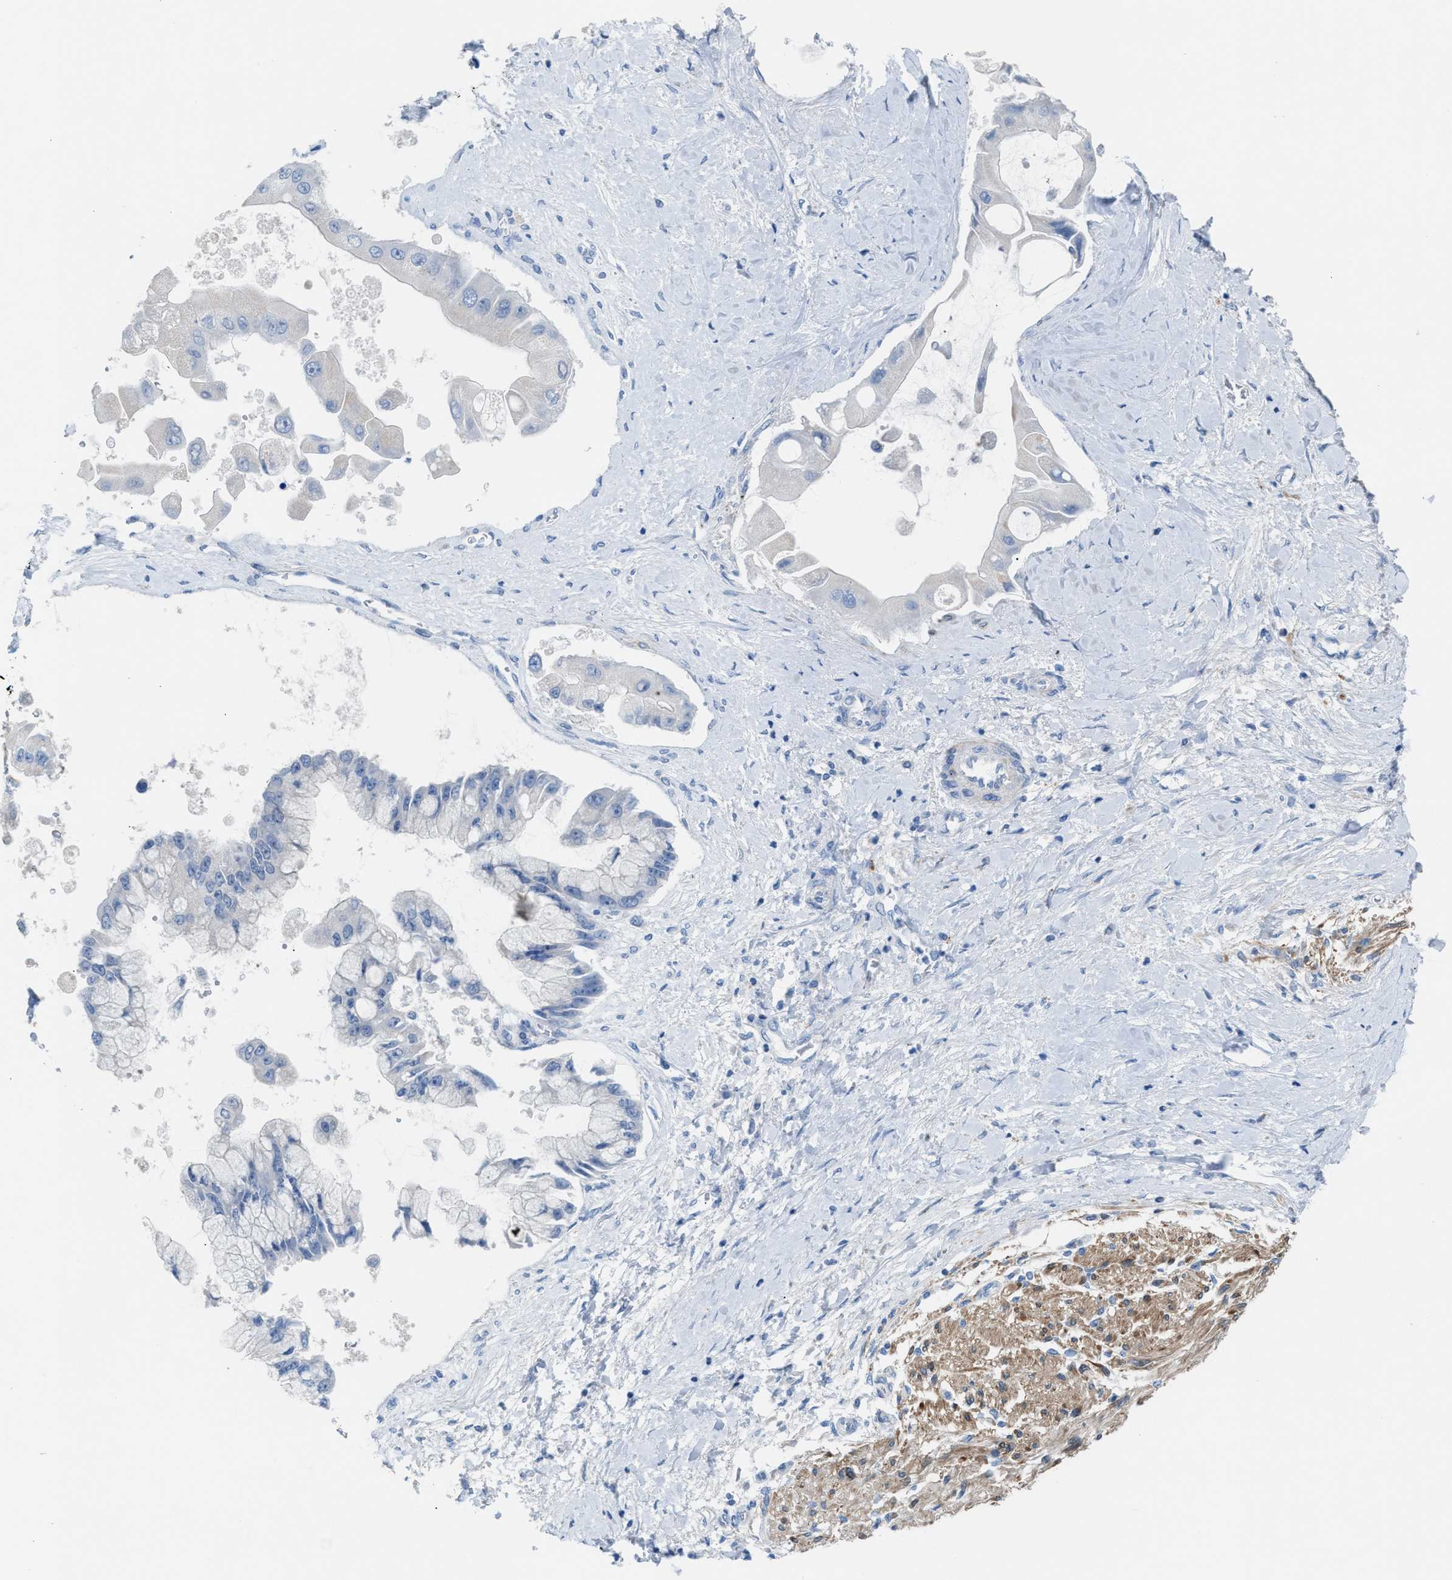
{"staining": {"intensity": "negative", "quantity": "none", "location": "none"}, "tissue": "liver cancer", "cell_type": "Tumor cells", "image_type": "cancer", "snomed": [{"axis": "morphology", "description": "Cholangiocarcinoma"}, {"axis": "topography", "description": "Liver"}], "caption": "Liver cancer (cholangiocarcinoma) was stained to show a protein in brown. There is no significant positivity in tumor cells. Nuclei are stained in blue.", "gene": "ASPA", "patient": {"sex": "male", "age": 50}}